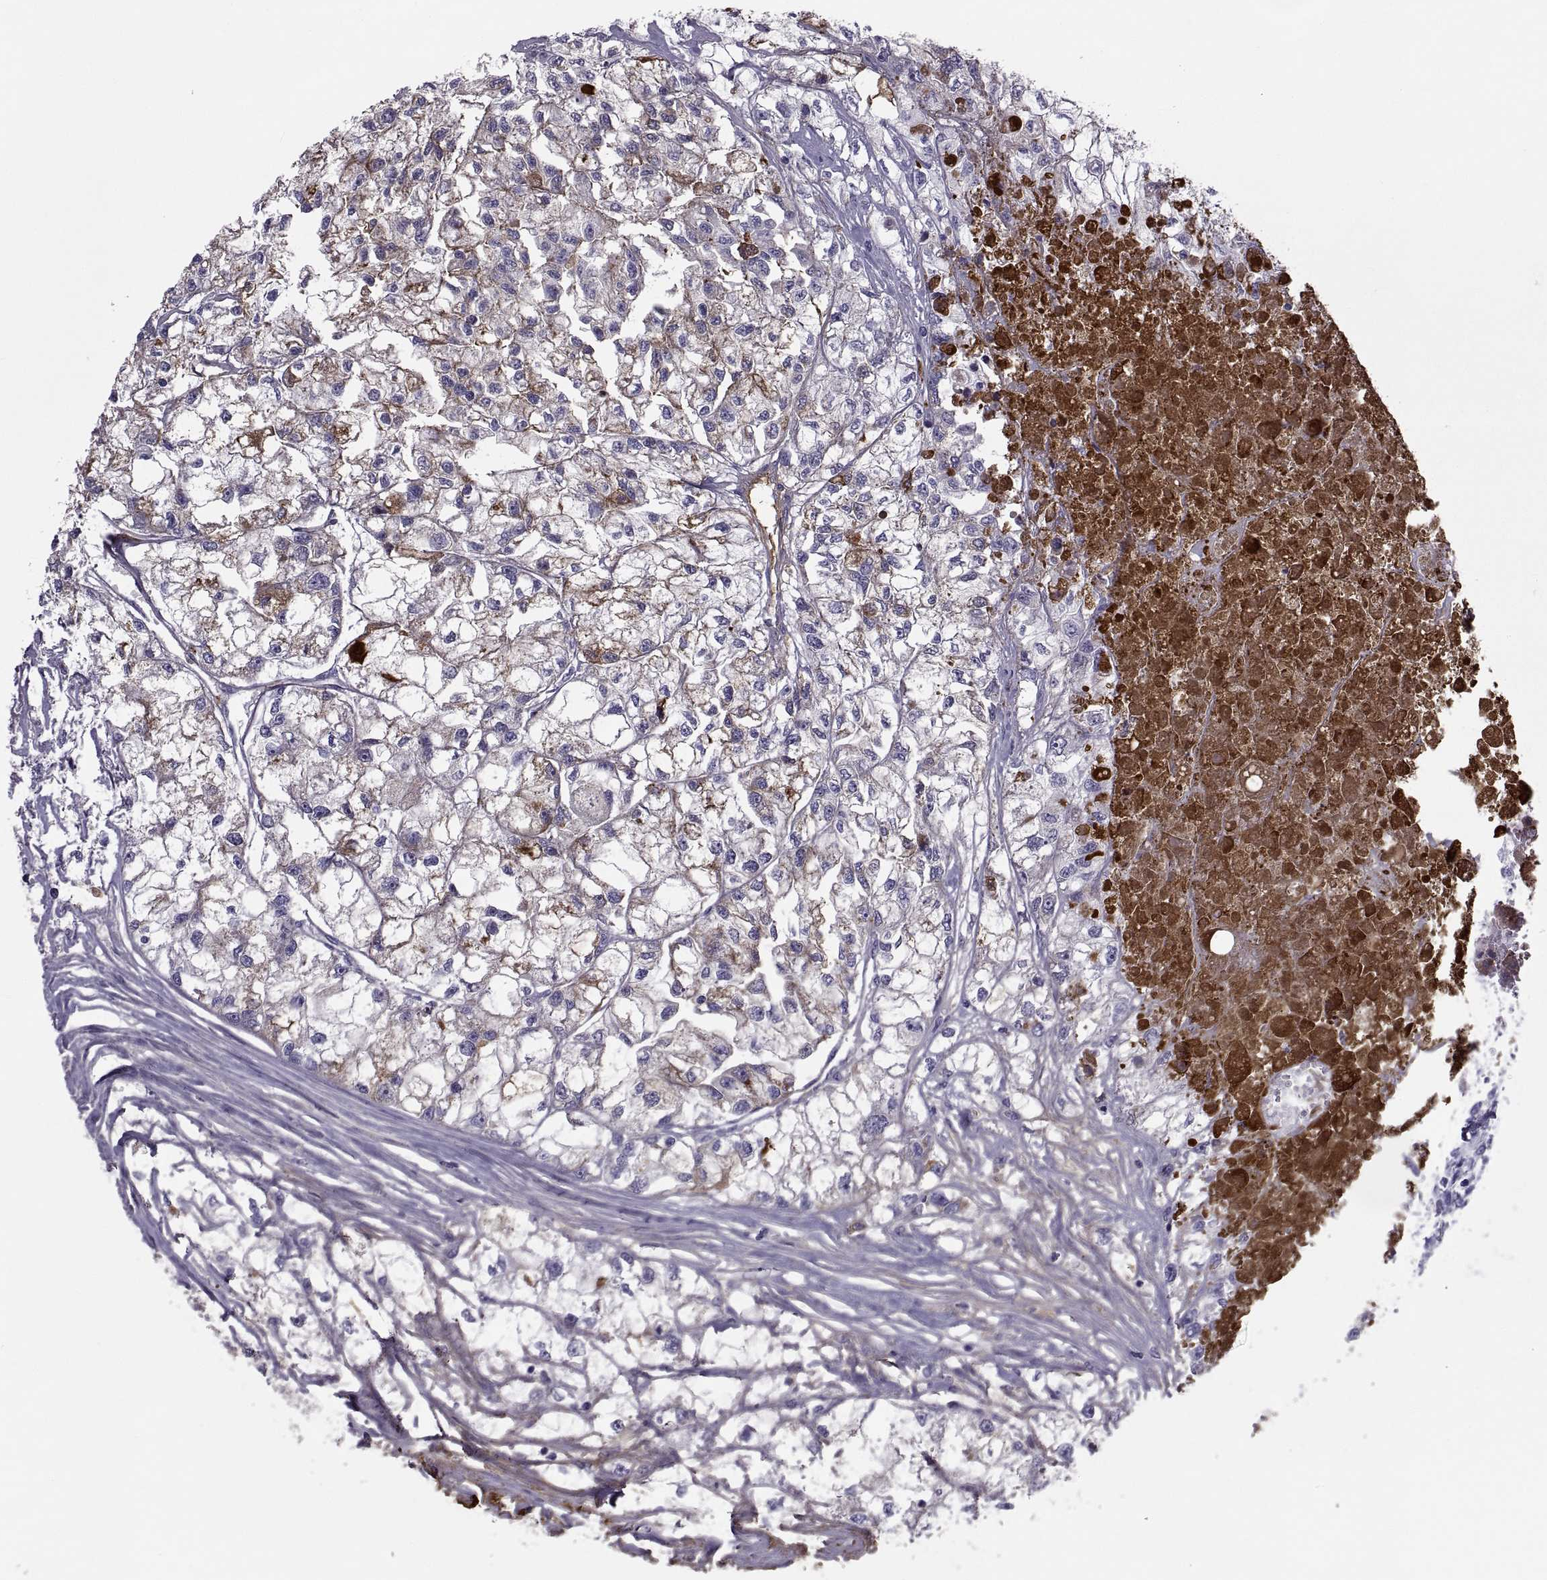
{"staining": {"intensity": "moderate", "quantity": "25%-75%", "location": "cytoplasmic/membranous"}, "tissue": "renal cancer", "cell_type": "Tumor cells", "image_type": "cancer", "snomed": [{"axis": "morphology", "description": "Adenocarcinoma, NOS"}, {"axis": "topography", "description": "Kidney"}], "caption": "This is a photomicrograph of immunohistochemistry (IHC) staining of renal adenocarcinoma, which shows moderate expression in the cytoplasmic/membranous of tumor cells.", "gene": "NPTX2", "patient": {"sex": "male", "age": 56}}